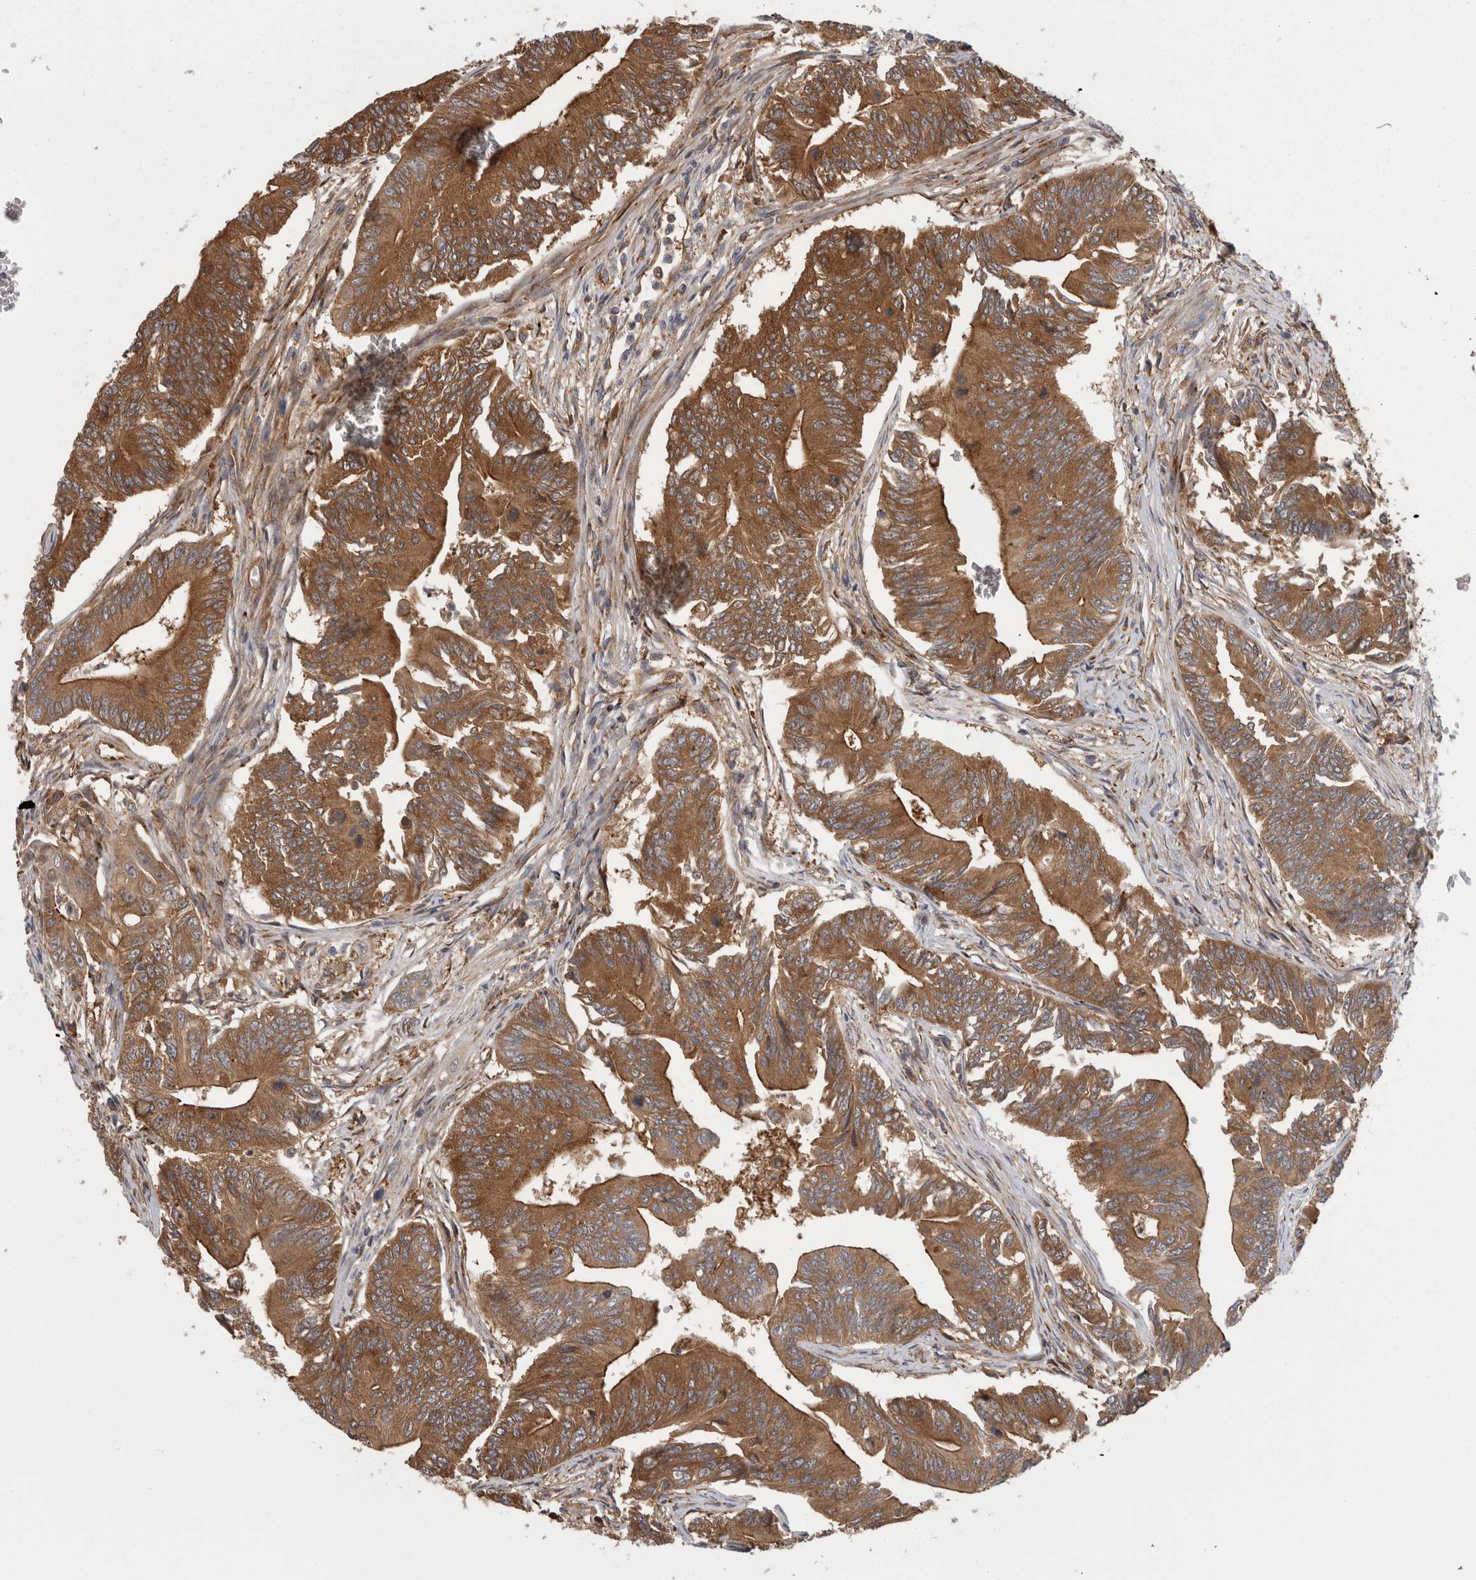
{"staining": {"intensity": "moderate", "quantity": ">75%", "location": "cytoplasmic/membranous"}, "tissue": "colorectal cancer", "cell_type": "Tumor cells", "image_type": "cancer", "snomed": [{"axis": "morphology", "description": "Adenoma, NOS"}, {"axis": "morphology", "description": "Adenocarcinoma, NOS"}, {"axis": "topography", "description": "Colon"}], "caption": "Protein analysis of colorectal cancer tissue shows moderate cytoplasmic/membranous expression in about >75% of tumor cells. (DAB (3,3'-diaminobenzidine) IHC with brightfield microscopy, high magnification).", "gene": "SMCR8", "patient": {"sex": "male", "age": 79}}